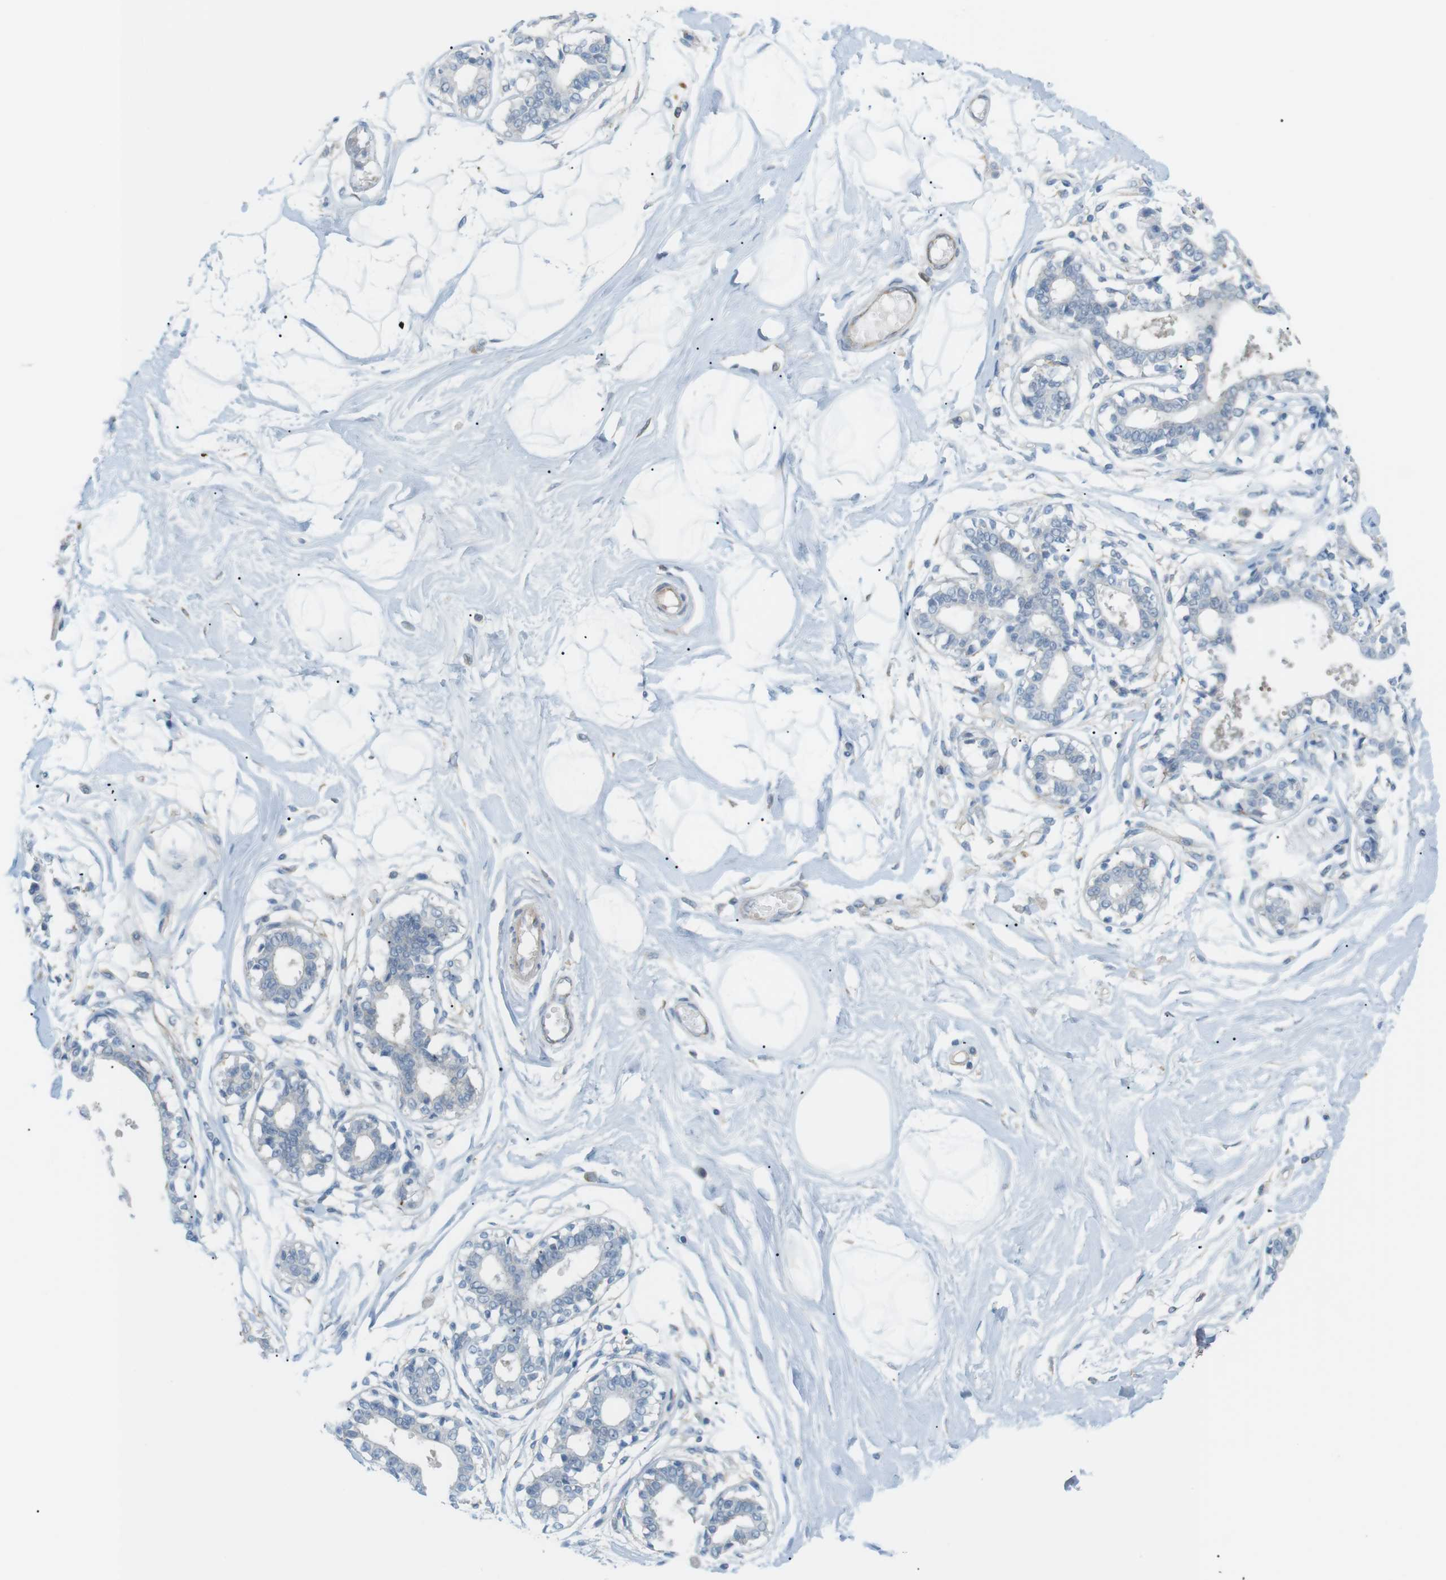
{"staining": {"intensity": "negative", "quantity": "none", "location": "none"}, "tissue": "breast", "cell_type": "Adipocytes", "image_type": "normal", "snomed": [{"axis": "morphology", "description": "Normal tissue, NOS"}, {"axis": "topography", "description": "Breast"}], "caption": "IHC image of benign breast: human breast stained with DAB (3,3'-diaminobenzidine) displays no significant protein positivity in adipocytes.", "gene": "PEPD", "patient": {"sex": "female", "age": 45}}